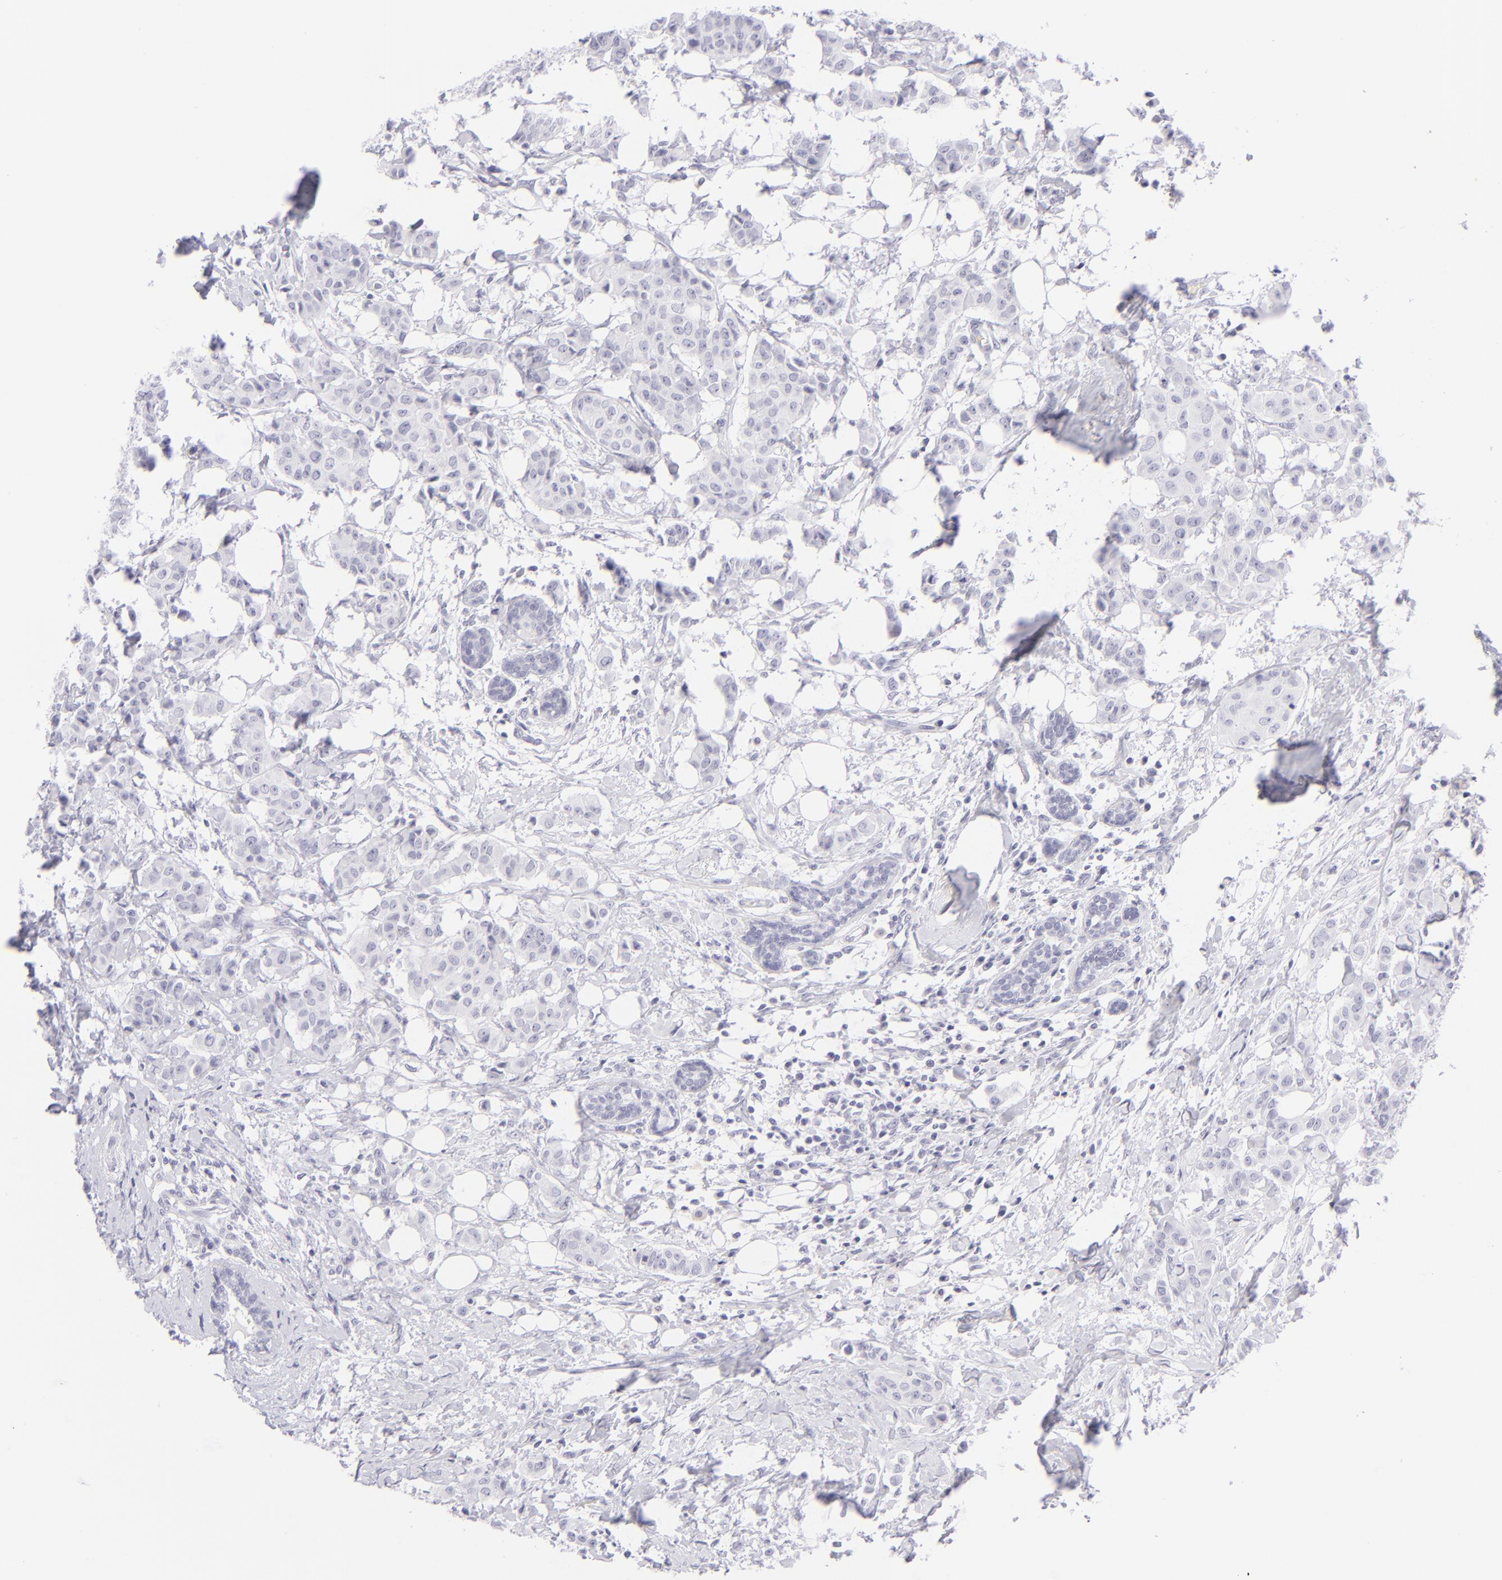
{"staining": {"intensity": "negative", "quantity": "none", "location": "none"}, "tissue": "breast cancer", "cell_type": "Tumor cells", "image_type": "cancer", "snomed": [{"axis": "morphology", "description": "Duct carcinoma"}, {"axis": "topography", "description": "Breast"}], "caption": "IHC photomicrograph of invasive ductal carcinoma (breast) stained for a protein (brown), which exhibits no positivity in tumor cells. (DAB immunohistochemistry with hematoxylin counter stain).", "gene": "FCER2", "patient": {"sex": "female", "age": 40}}